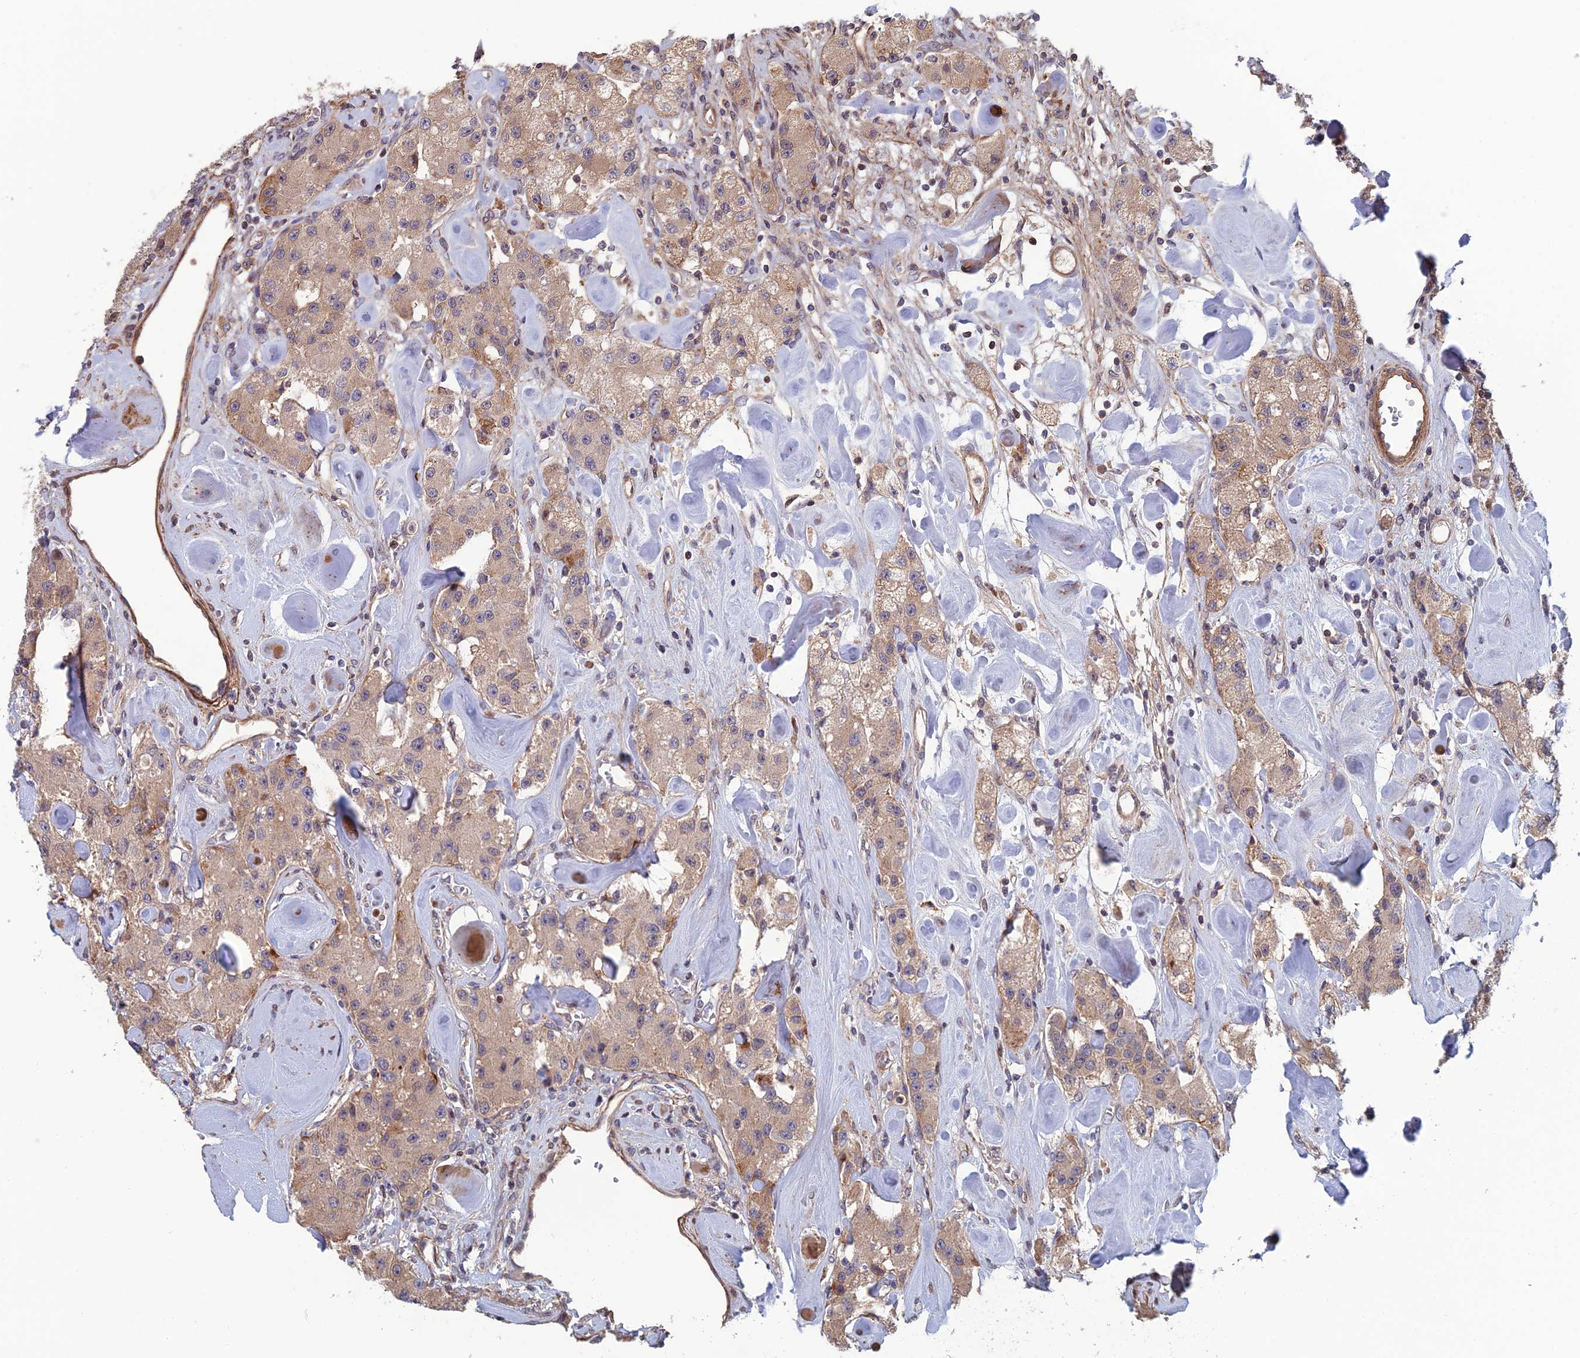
{"staining": {"intensity": "weak", "quantity": ">75%", "location": "cytoplasmic/membranous"}, "tissue": "carcinoid", "cell_type": "Tumor cells", "image_type": "cancer", "snomed": [{"axis": "morphology", "description": "Carcinoid, malignant, NOS"}, {"axis": "topography", "description": "Pancreas"}], "caption": "Immunohistochemical staining of malignant carcinoid displays low levels of weak cytoplasmic/membranous expression in approximately >75% of tumor cells.", "gene": "CCDC183", "patient": {"sex": "male", "age": 41}}